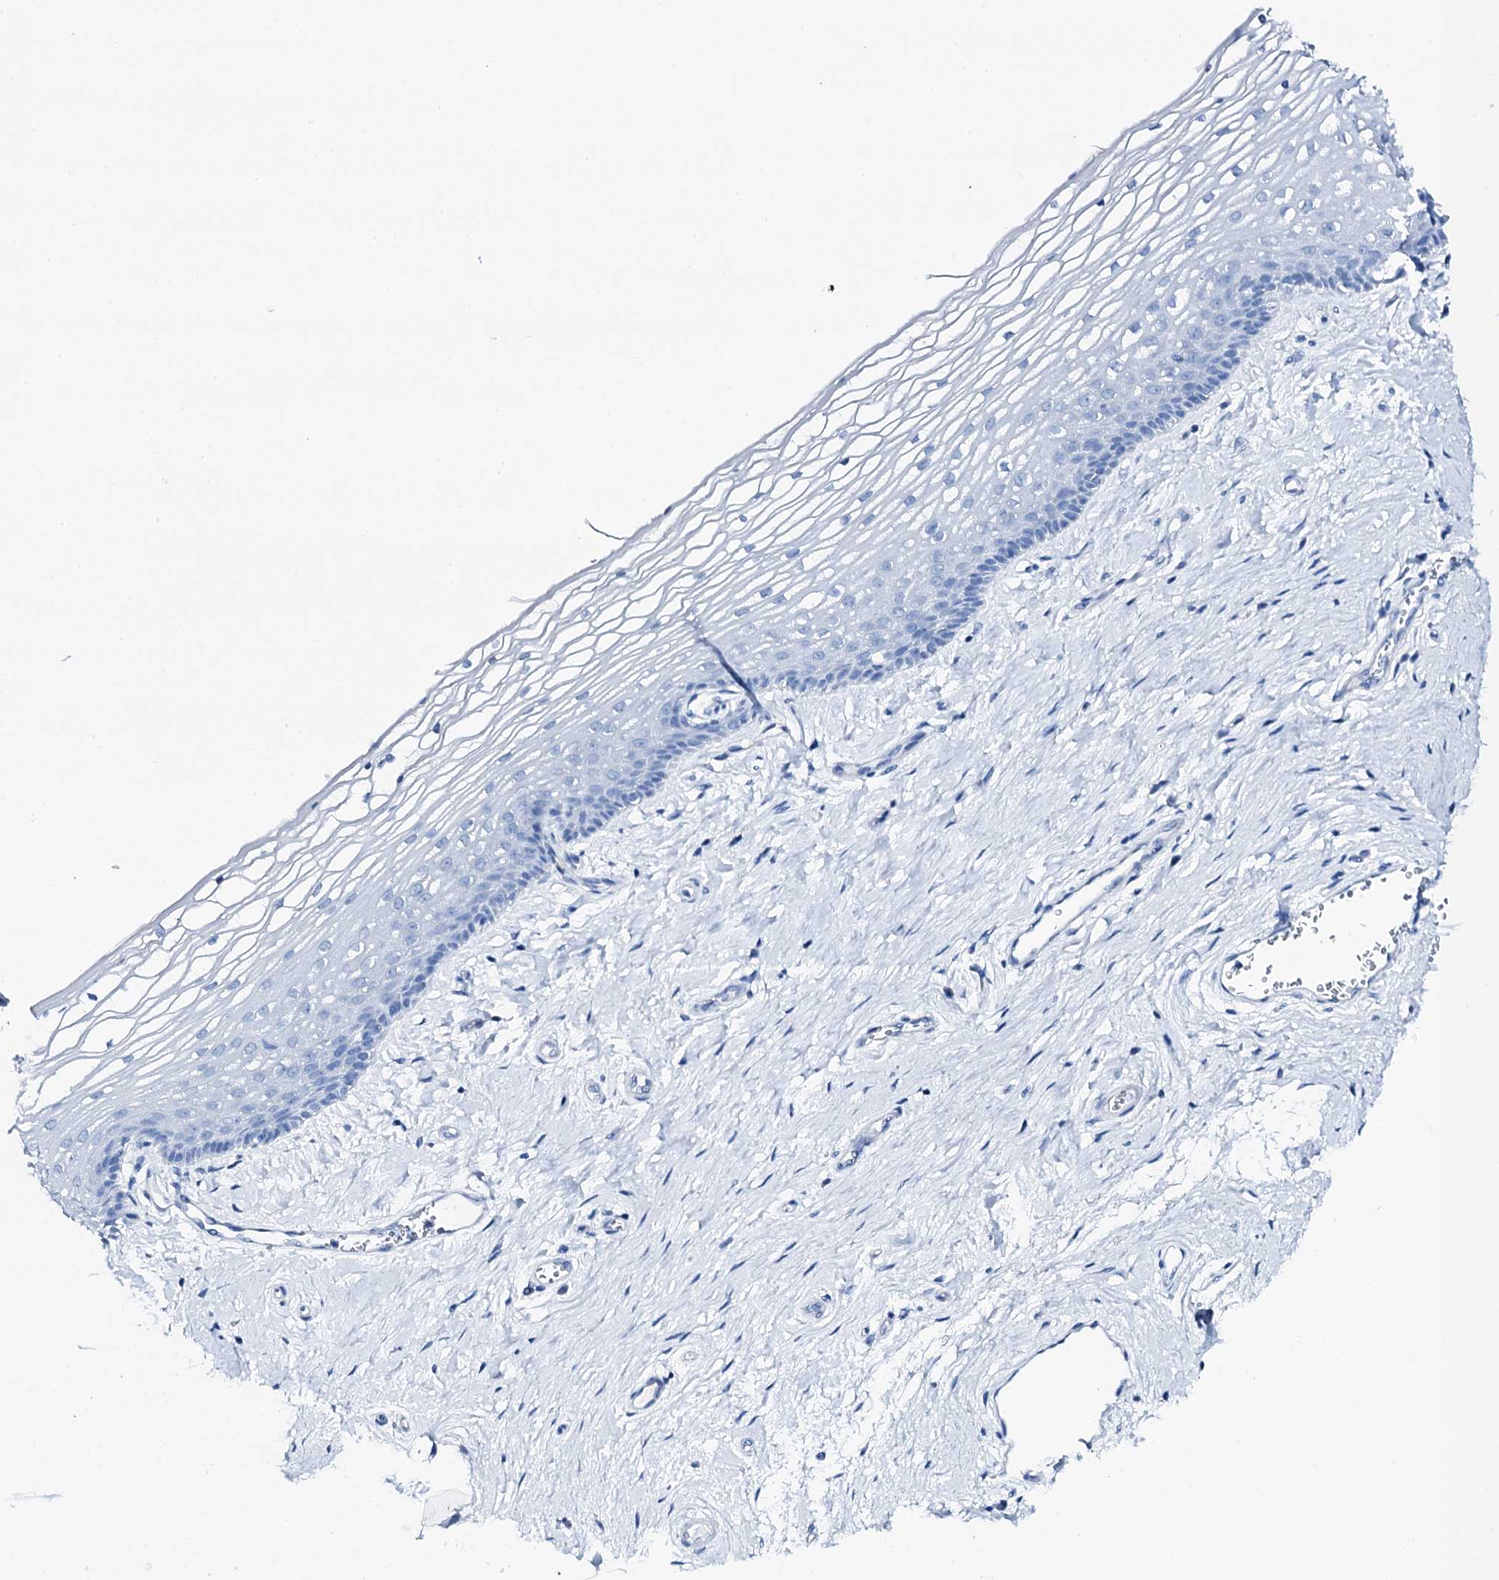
{"staining": {"intensity": "negative", "quantity": "none", "location": "none"}, "tissue": "vagina", "cell_type": "Squamous epithelial cells", "image_type": "normal", "snomed": [{"axis": "morphology", "description": "Normal tissue, NOS"}, {"axis": "topography", "description": "Vagina"}], "caption": "IHC photomicrograph of benign human vagina stained for a protein (brown), which exhibits no staining in squamous epithelial cells. (Brightfield microscopy of DAB (3,3'-diaminobenzidine) immunohistochemistry (IHC) at high magnification).", "gene": "PTH", "patient": {"sex": "female", "age": 46}}